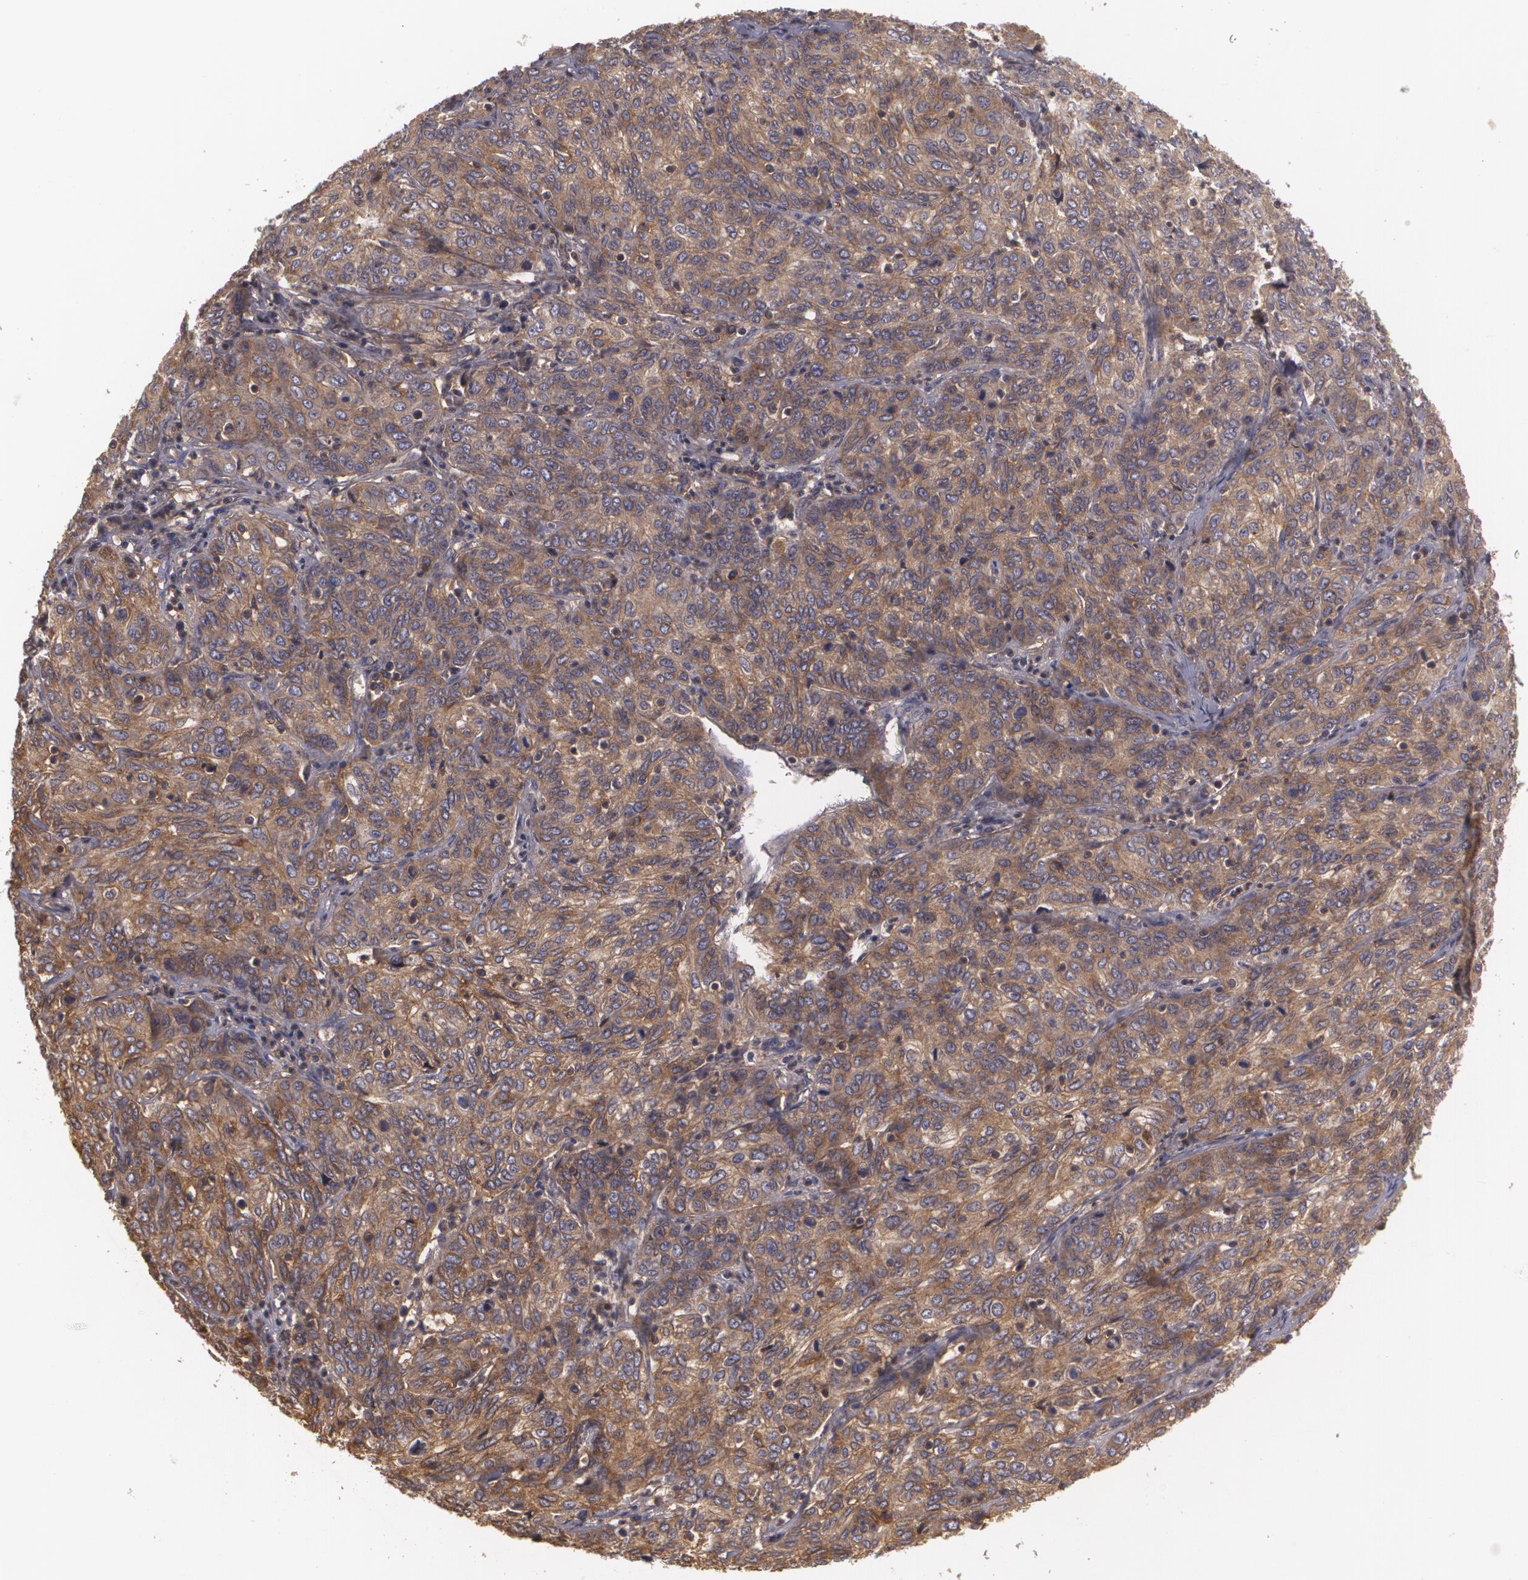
{"staining": {"intensity": "moderate", "quantity": ">75%", "location": "cytoplasmic/membranous"}, "tissue": "cervical cancer", "cell_type": "Tumor cells", "image_type": "cancer", "snomed": [{"axis": "morphology", "description": "Squamous cell carcinoma, NOS"}, {"axis": "topography", "description": "Cervix"}], "caption": "Cervical cancer (squamous cell carcinoma) tissue exhibits moderate cytoplasmic/membranous staining in approximately >75% of tumor cells The staining was performed using DAB to visualize the protein expression in brown, while the nuclei were stained in blue with hematoxylin (Magnification: 20x).", "gene": "HRAS", "patient": {"sex": "female", "age": 38}}